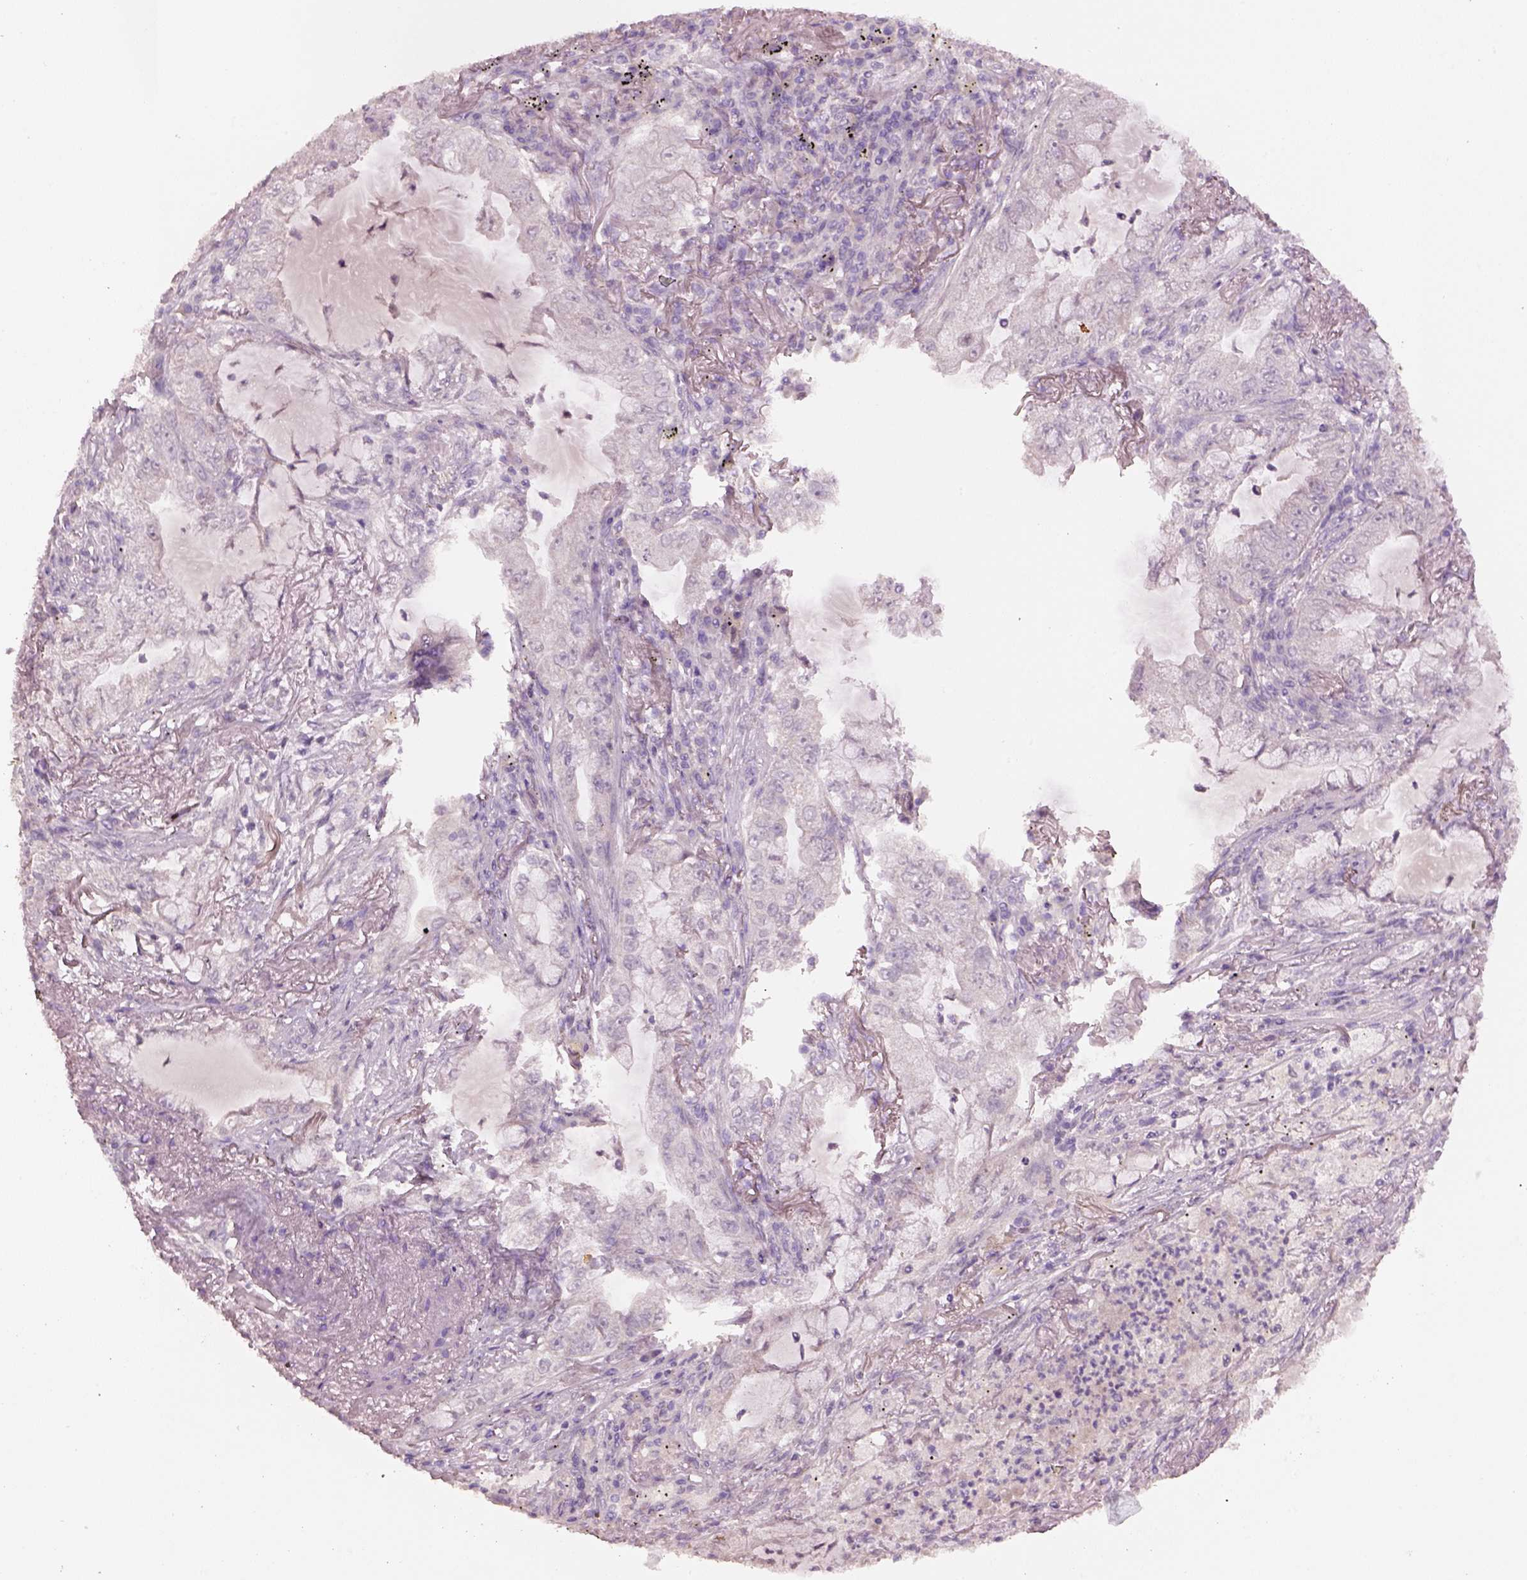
{"staining": {"intensity": "negative", "quantity": "none", "location": "none"}, "tissue": "lung cancer", "cell_type": "Tumor cells", "image_type": "cancer", "snomed": [{"axis": "morphology", "description": "Adenocarcinoma, NOS"}, {"axis": "topography", "description": "Lung"}], "caption": "Tumor cells are negative for protein expression in human adenocarcinoma (lung).", "gene": "KCNIP3", "patient": {"sex": "female", "age": 73}}